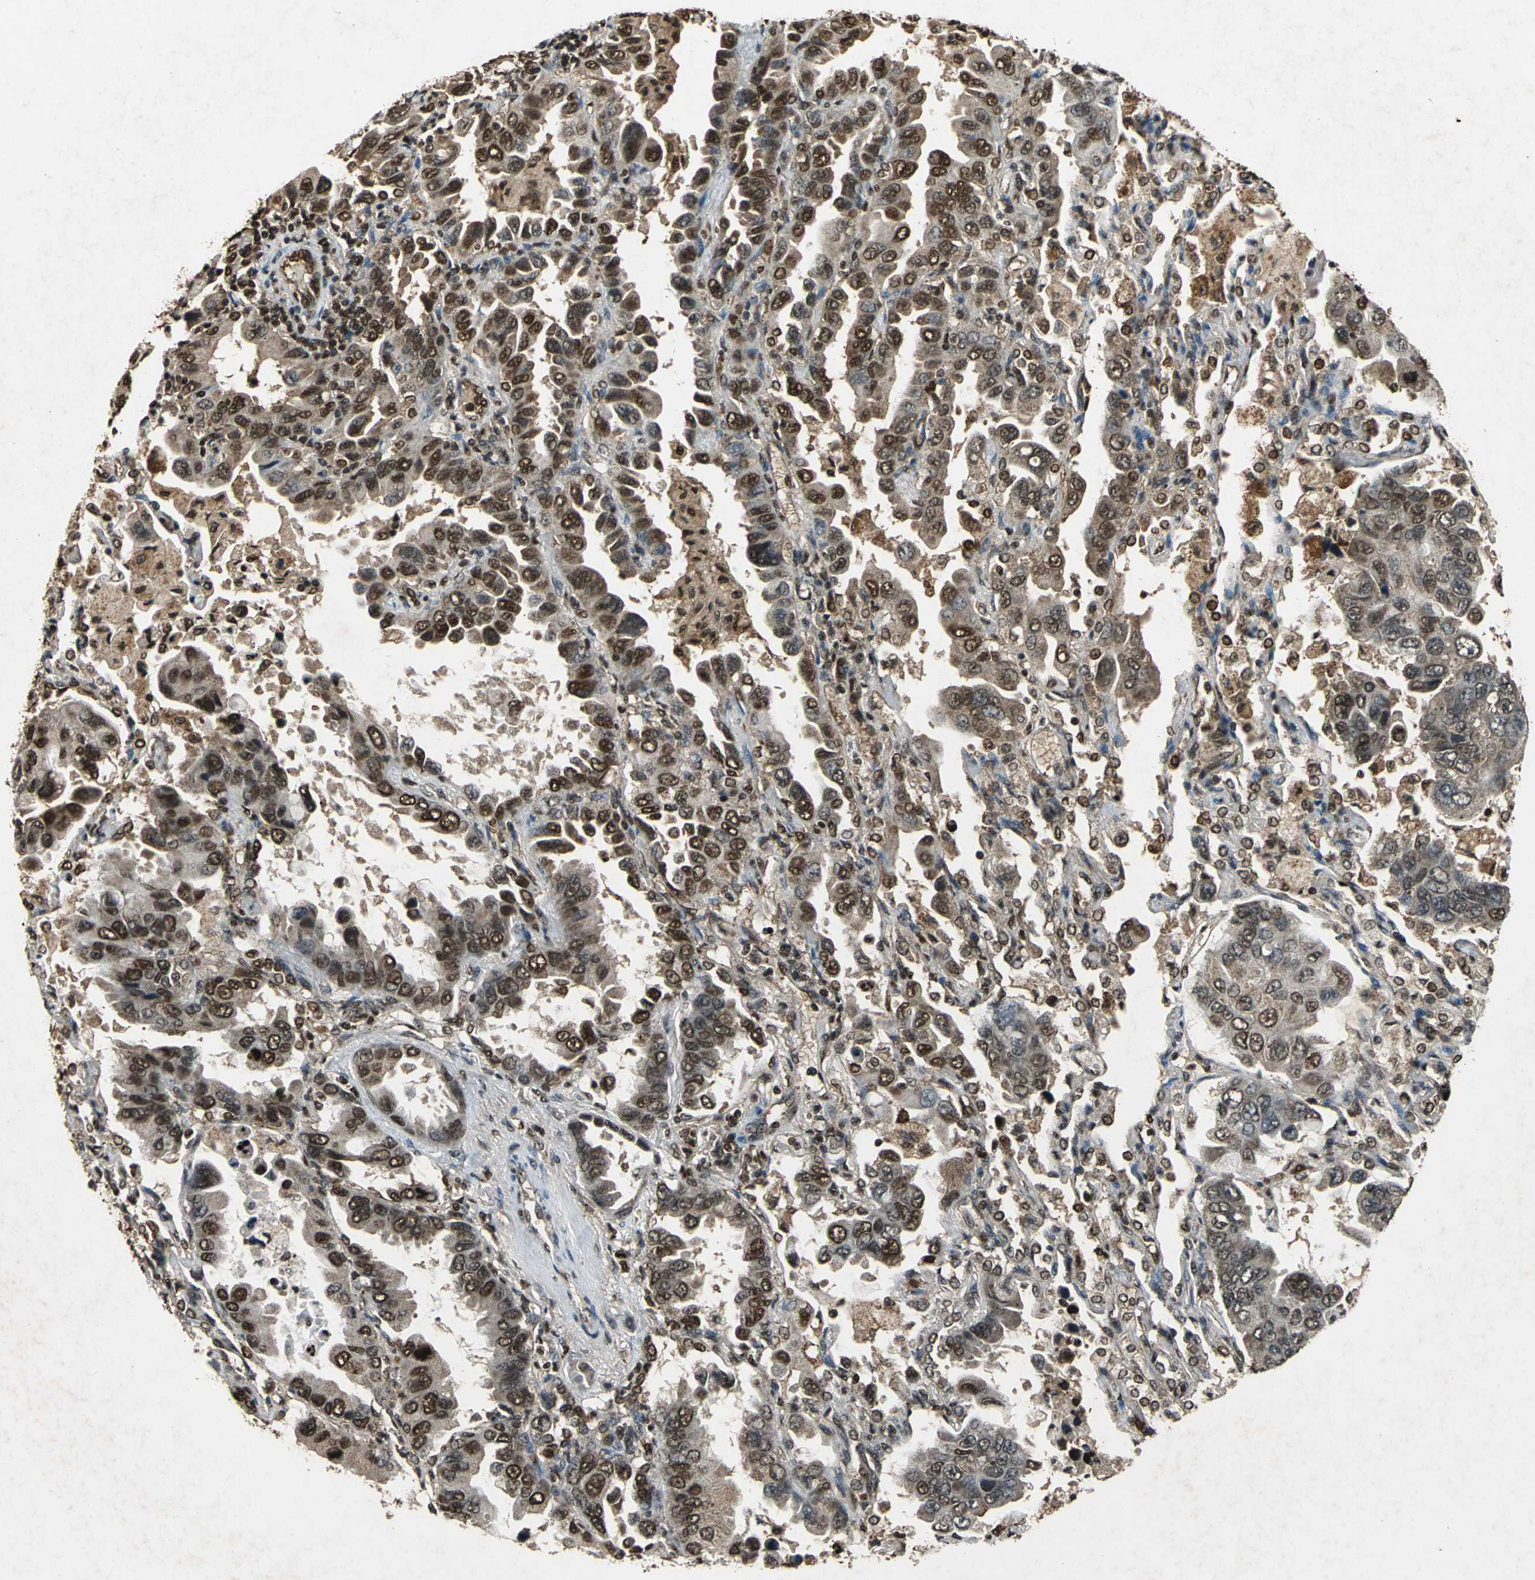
{"staining": {"intensity": "strong", "quantity": ">75%", "location": "cytoplasmic/membranous,nuclear"}, "tissue": "lung cancer", "cell_type": "Tumor cells", "image_type": "cancer", "snomed": [{"axis": "morphology", "description": "Adenocarcinoma, NOS"}, {"axis": "topography", "description": "Lung"}], "caption": "Lung cancer (adenocarcinoma) tissue reveals strong cytoplasmic/membranous and nuclear positivity in about >75% of tumor cells", "gene": "ANP32A", "patient": {"sex": "male", "age": 64}}